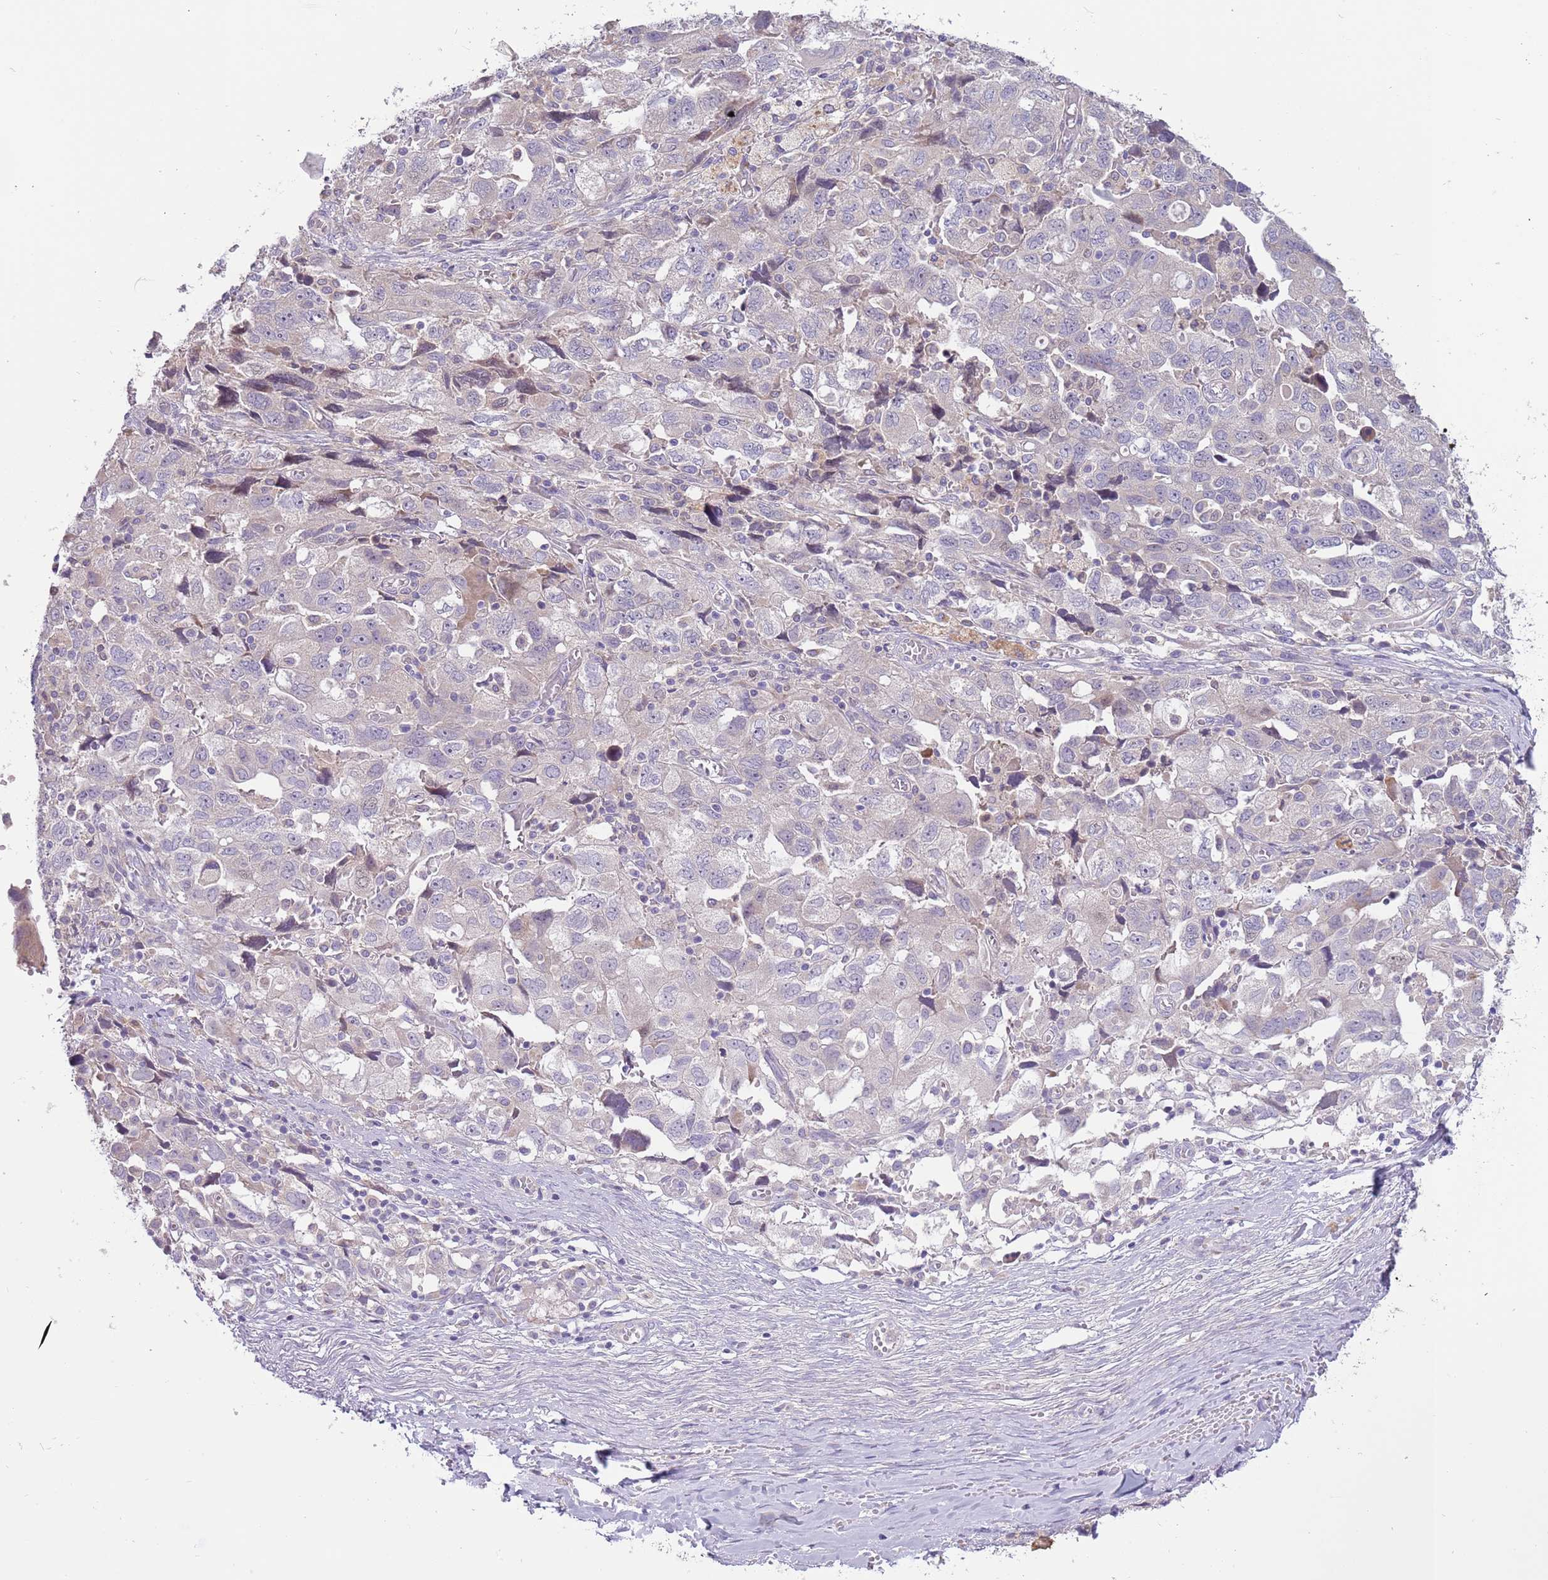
{"staining": {"intensity": "negative", "quantity": "none", "location": "none"}, "tissue": "ovarian cancer", "cell_type": "Tumor cells", "image_type": "cancer", "snomed": [{"axis": "morphology", "description": "Carcinoma, NOS"}, {"axis": "morphology", "description": "Cystadenocarcinoma, serous, NOS"}, {"axis": "topography", "description": "Ovary"}], "caption": "High magnification brightfield microscopy of carcinoma (ovarian) stained with DAB (brown) and counterstained with hematoxylin (blue): tumor cells show no significant positivity.", "gene": "CABYR", "patient": {"sex": "female", "age": 69}}